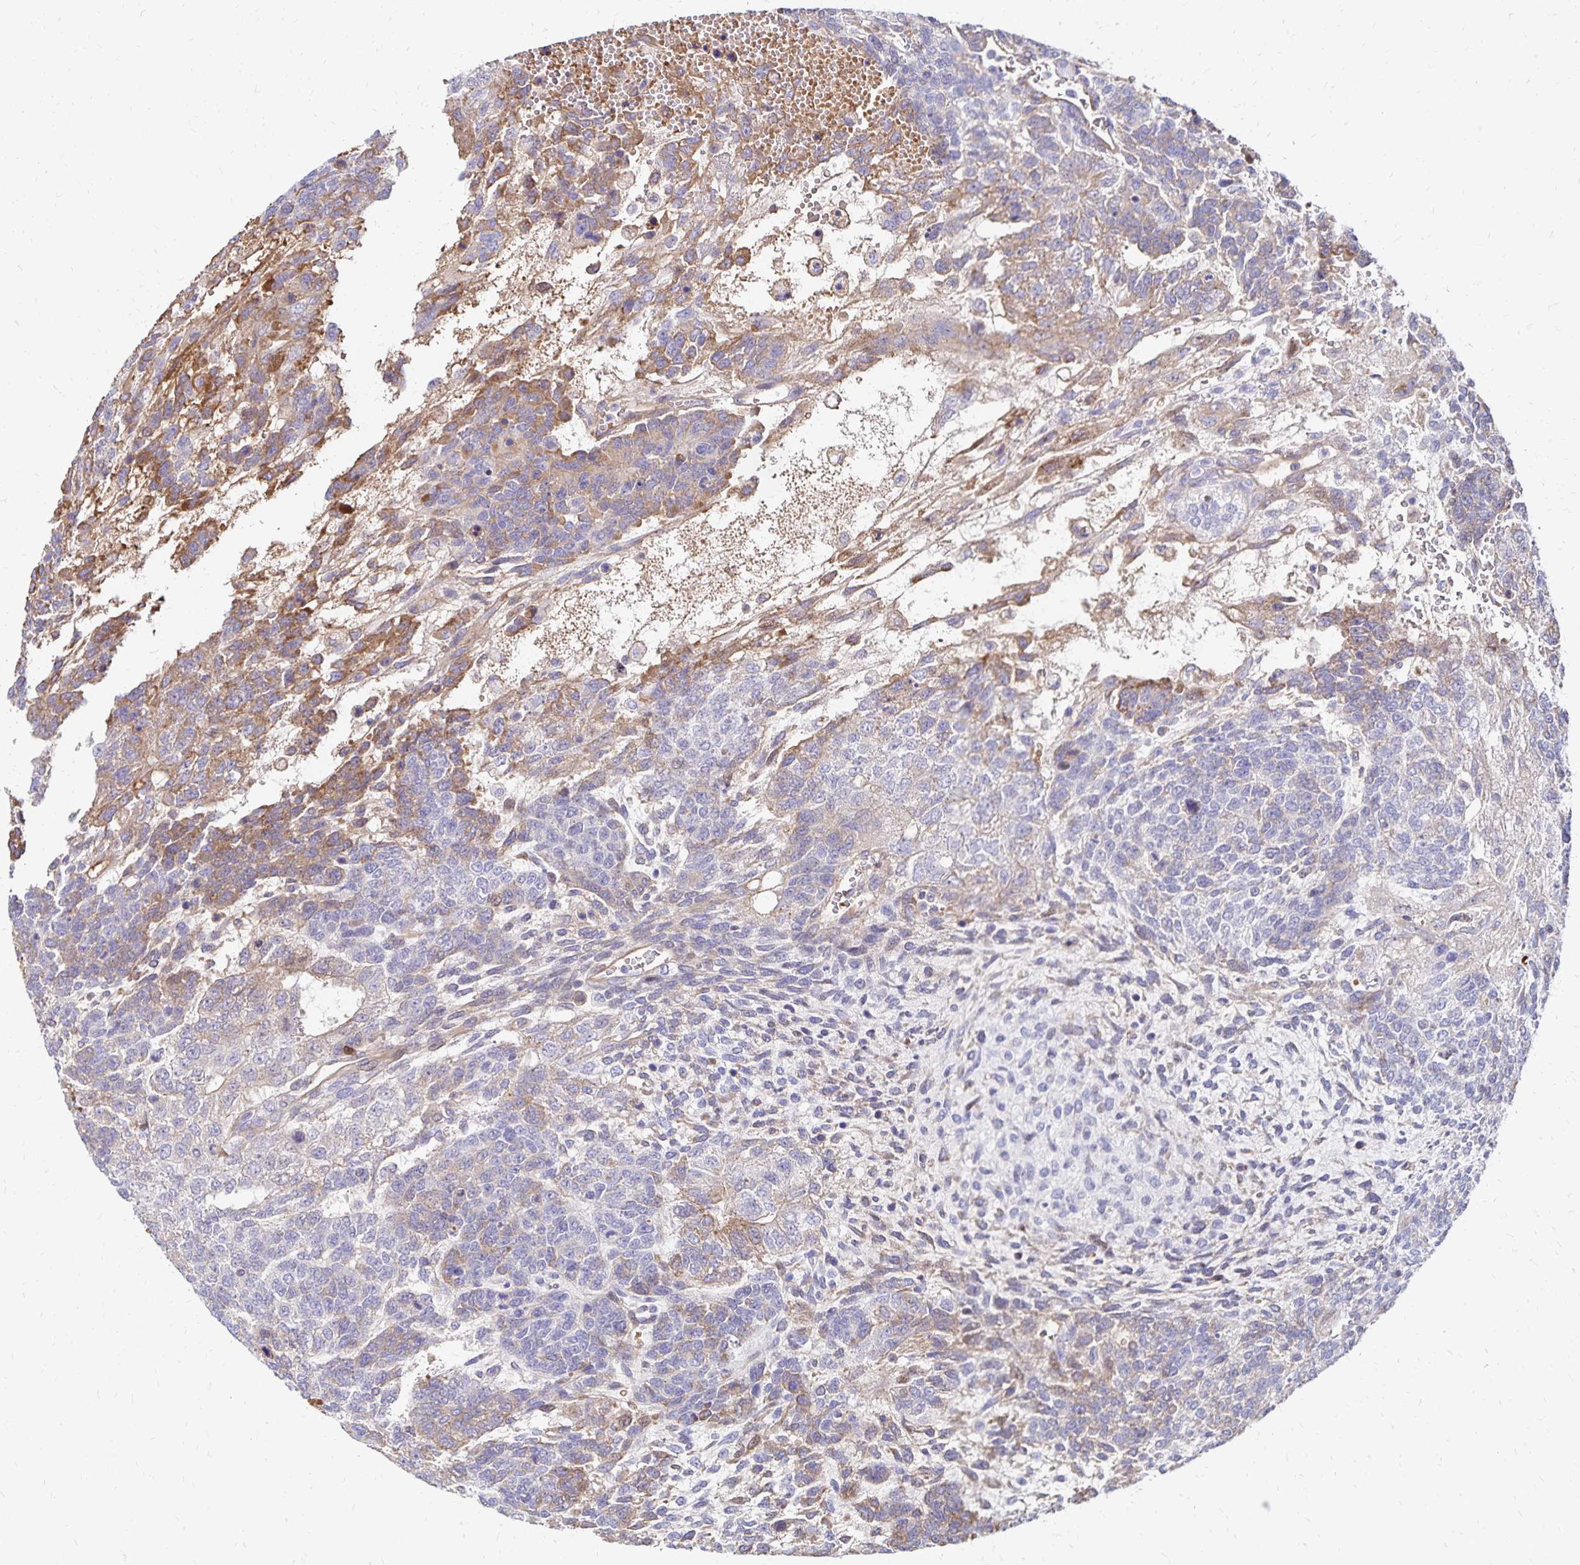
{"staining": {"intensity": "moderate", "quantity": "<25%", "location": "cytoplasmic/membranous"}, "tissue": "testis cancer", "cell_type": "Tumor cells", "image_type": "cancer", "snomed": [{"axis": "morphology", "description": "Normal tissue, NOS"}, {"axis": "morphology", "description": "Carcinoma, Embryonal, NOS"}, {"axis": "topography", "description": "Testis"}, {"axis": "topography", "description": "Epididymis"}], "caption": "DAB immunohistochemical staining of embryonal carcinoma (testis) reveals moderate cytoplasmic/membranous protein expression in about <25% of tumor cells.", "gene": "NECAP1", "patient": {"sex": "male", "age": 23}}